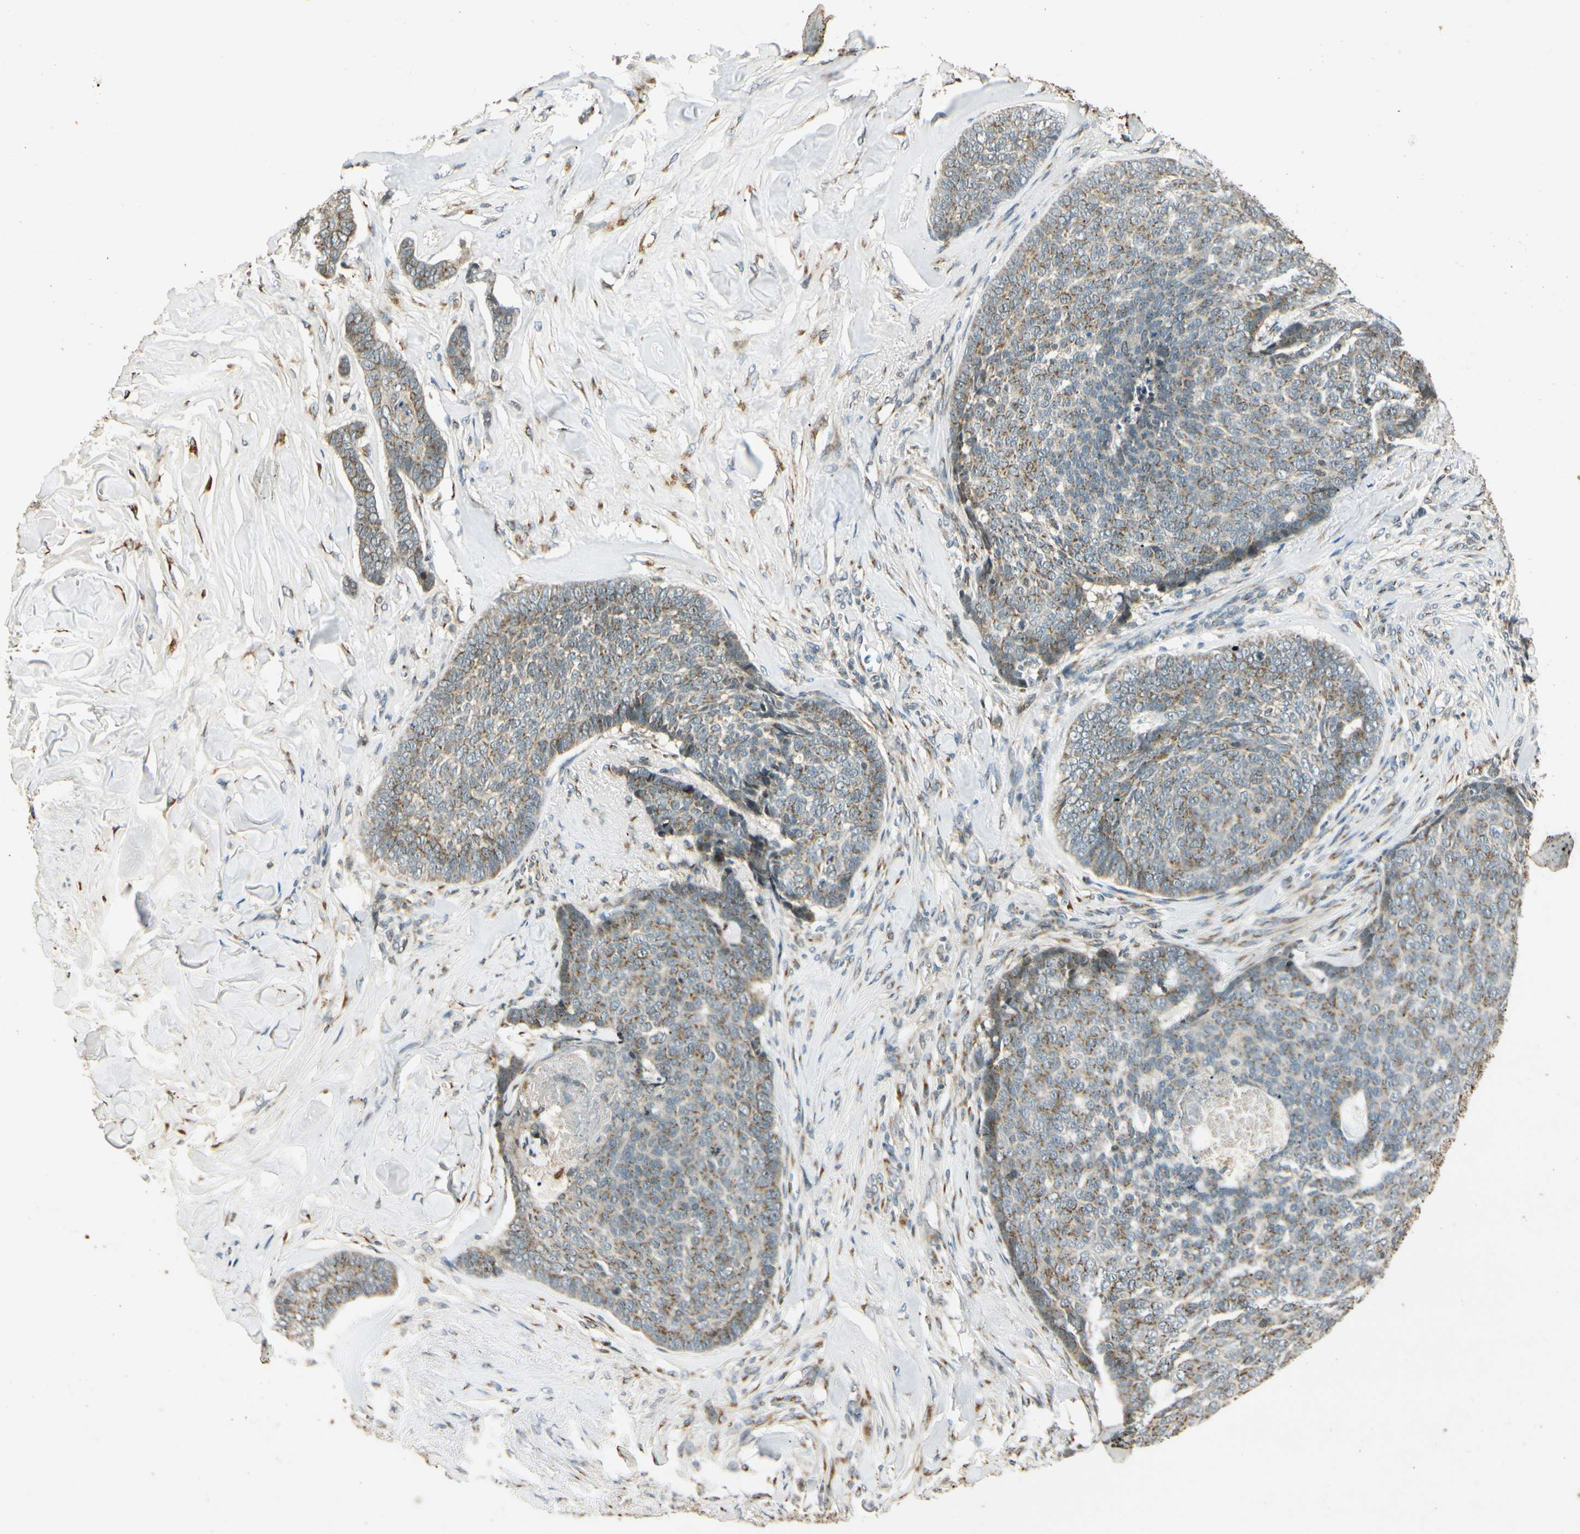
{"staining": {"intensity": "weak", "quantity": "25%-75%", "location": "cytoplasmic/membranous"}, "tissue": "skin cancer", "cell_type": "Tumor cells", "image_type": "cancer", "snomed": [{"axis": "morphology", "description": "Basal cell carcinoma"}, {"axis": "topography", "description": "Skin"}], "caption": "A histopathology image showing weak cytoplasmic/membranous expression in approximately 25%-75% of tumor cells in skin basal cell carcinoma, as visualized by brown immunohistochemical staining.", "gene": "NEO1", "patient": {"sex": "male", "age": 84}}